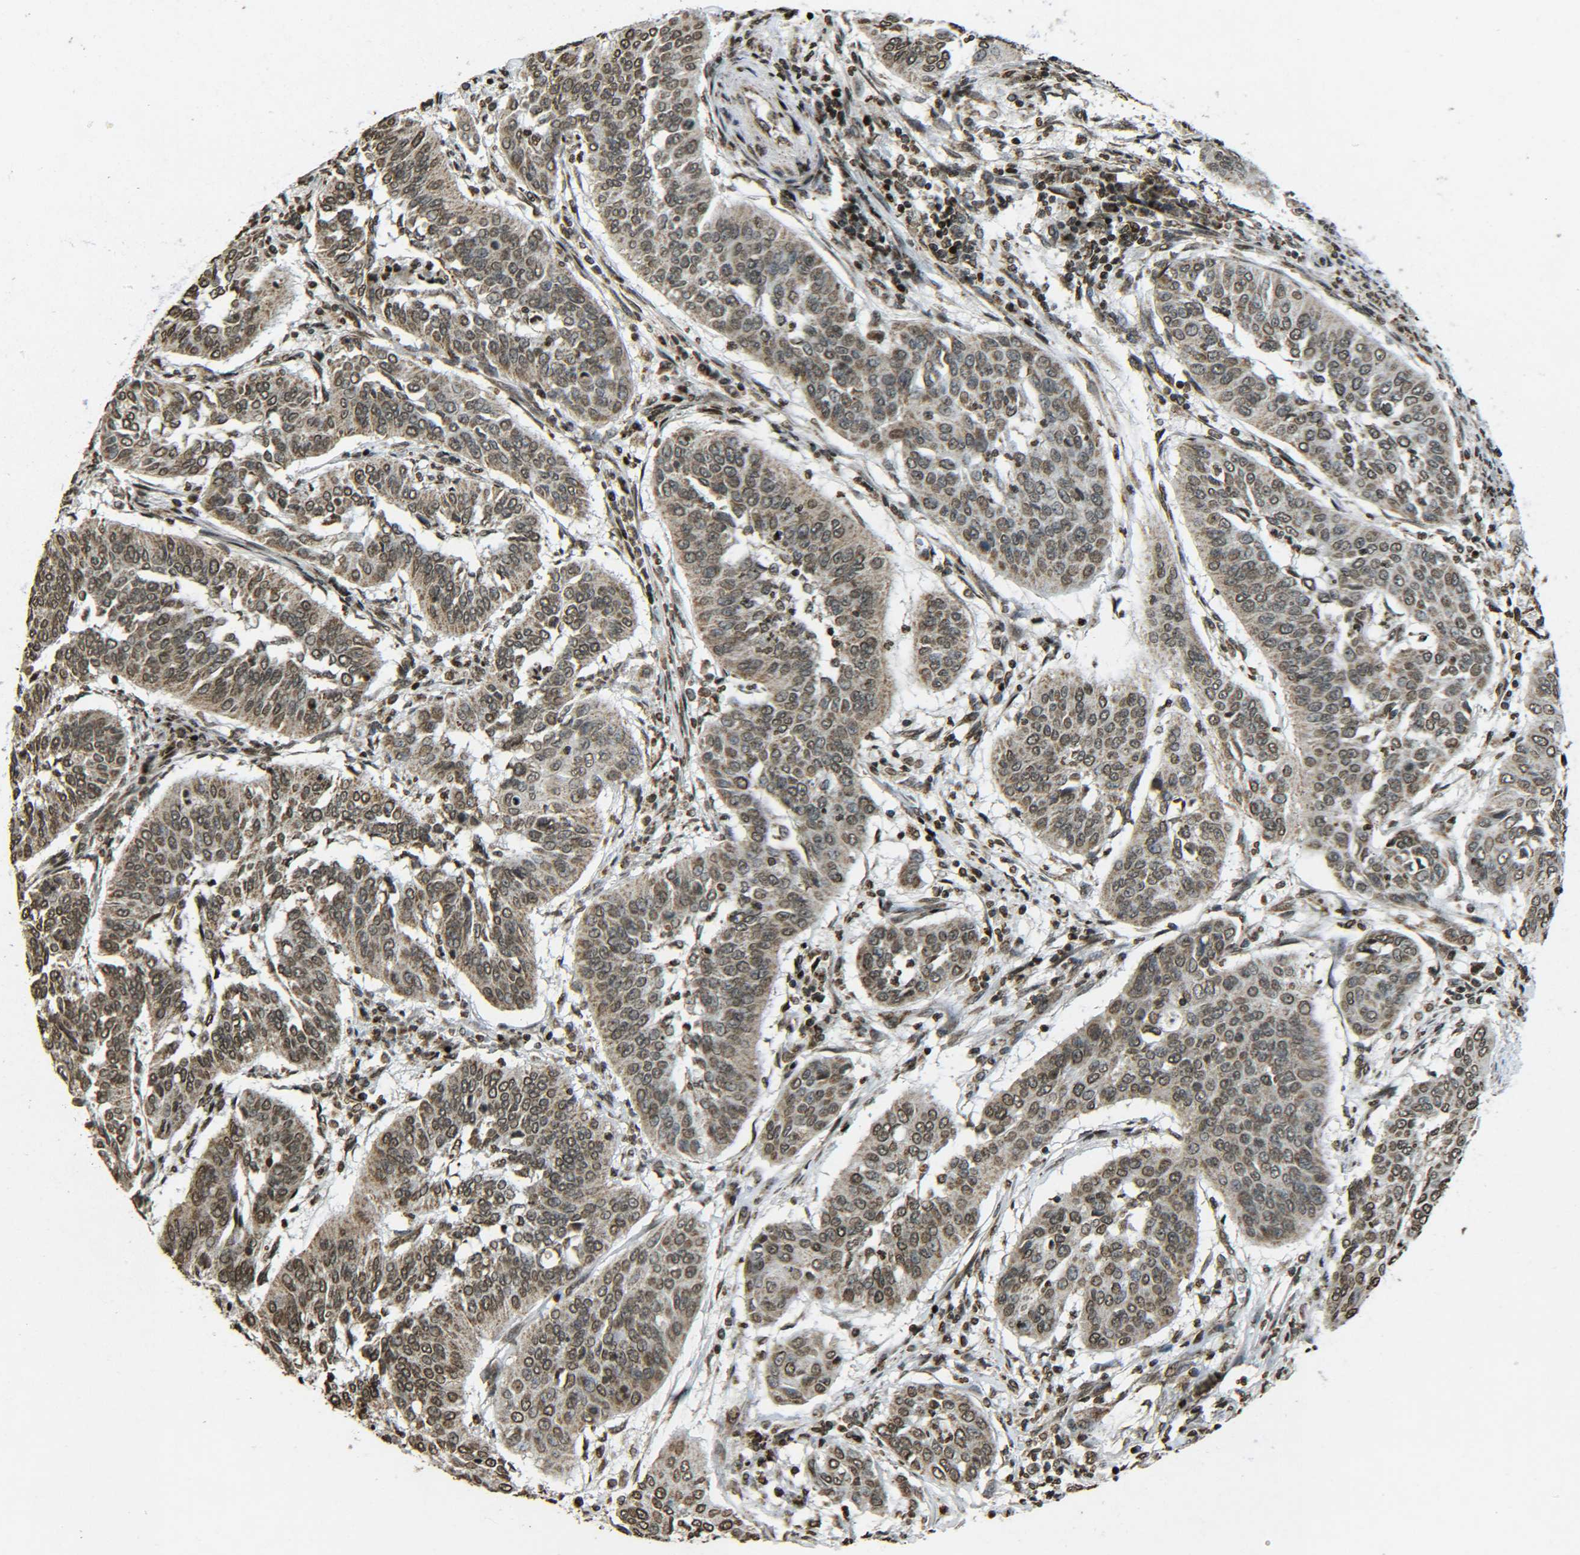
{"staining": {"intensity": "moderate", "quantity": ">75%", "location": "cytoplasmic/membranous,nuclear"}, "tissue": "cervical cancer", "cell_type": "Tumor cells", "image_type": "cancer", "snomed": [{"axis": "morphology", "description": "Normal tissue, NOS"}, {"axis": "morphology", "description": "Squamous cell carcinoma, NOS"}, {"axis": "topography", "description": "Cervix"}], "caption": "Immunohistochemical staining of cervical squamous cell carcinoma exhibits moderate cytoplasmic/membranous and nuclear protein positivity in approximately >75% of tumor cells. (IHC, brightfield microscopy, high magnification).", "gene": "NEUROG2", "patient": {"sex": "female", "age": 39}}